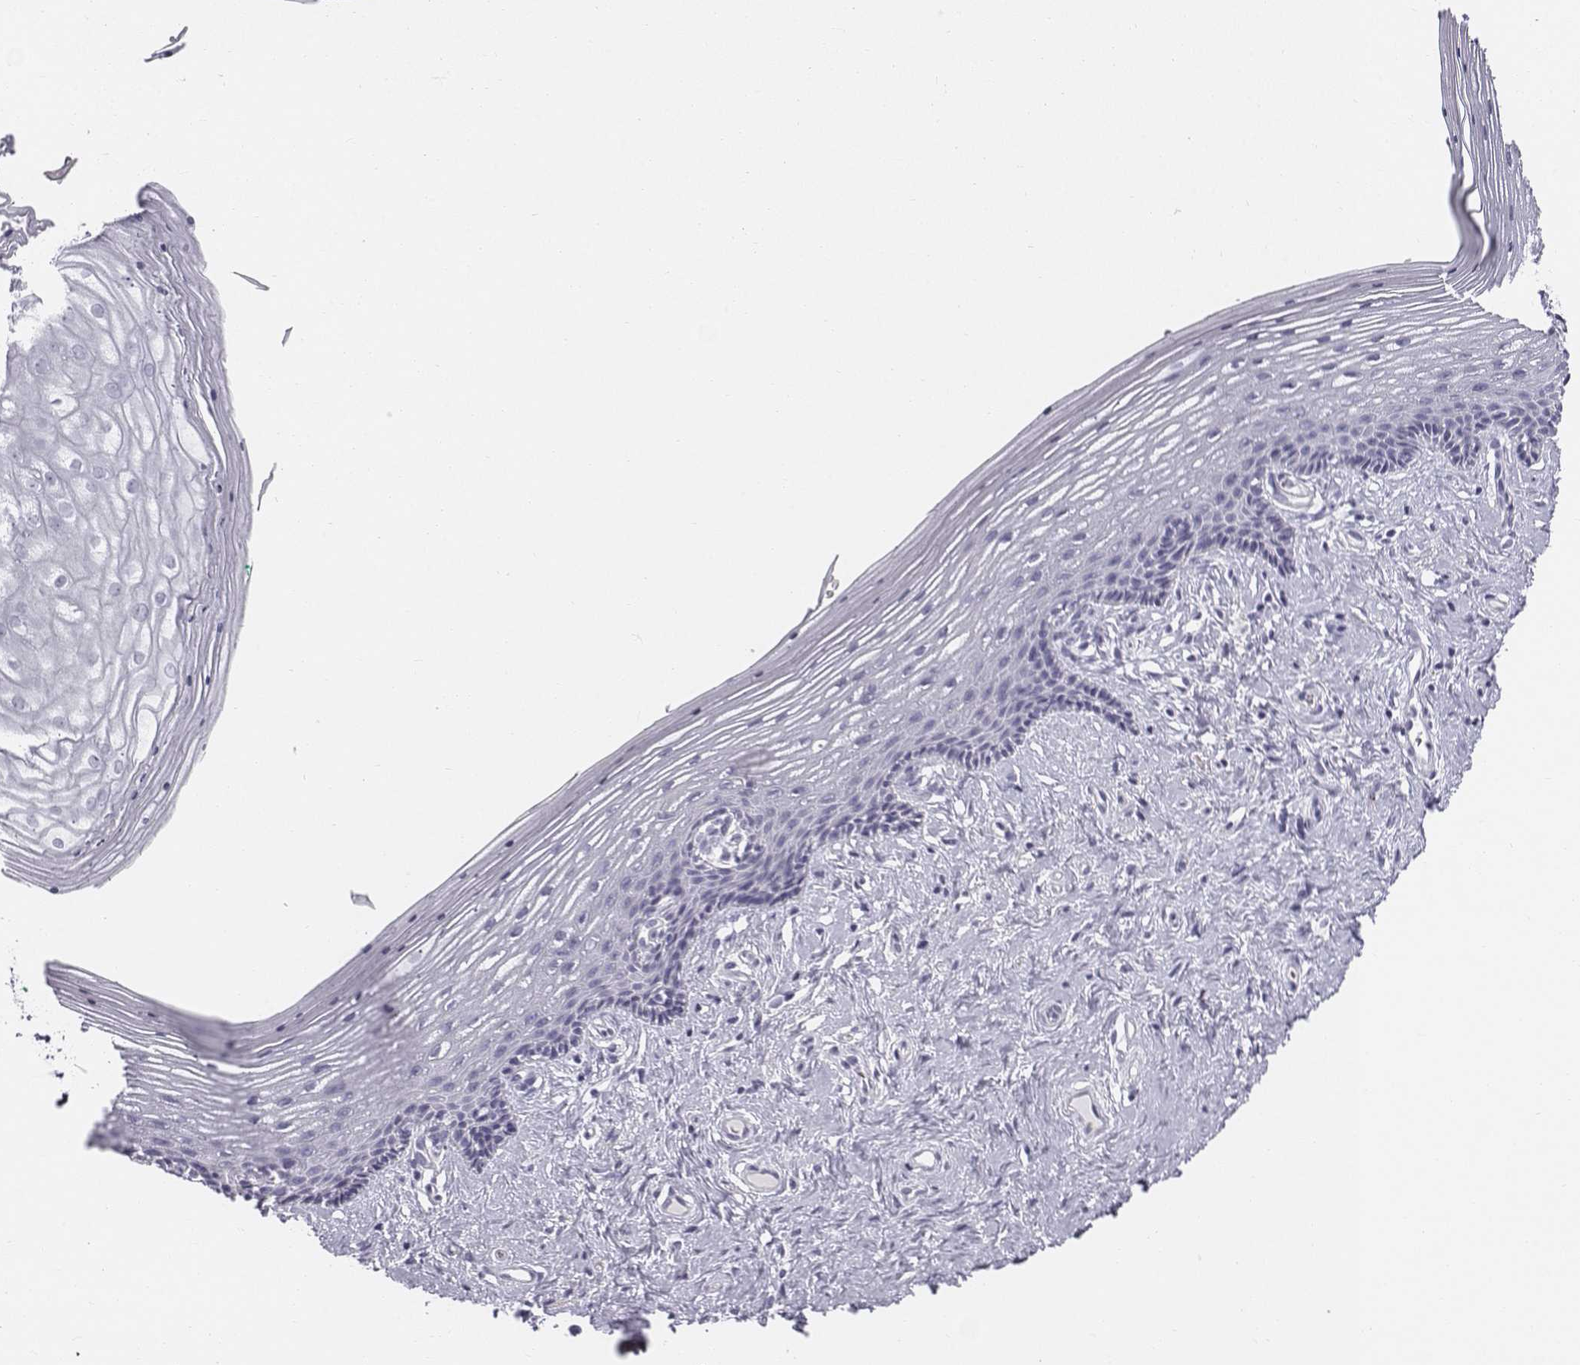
{"staining": {"intensity": "negative", "quantity": "none", "location": "none"}, "tissue": "vagina", "cell_type": "Squamous epithelial cells", "image_type": "normal", "snomed": [{"axis": "morphology", "description": "Normal tissue, NOS"}, {"axis": "topography", "description": "Vagina"}], "caption": "DAB immunohistochemical staining of benign human vagina demonstrates no significant positivity in squamous epithelial cells. Nuclei are stained in blue.", "gene": "TH", "patient": {"sex": "female", "age": 42}}